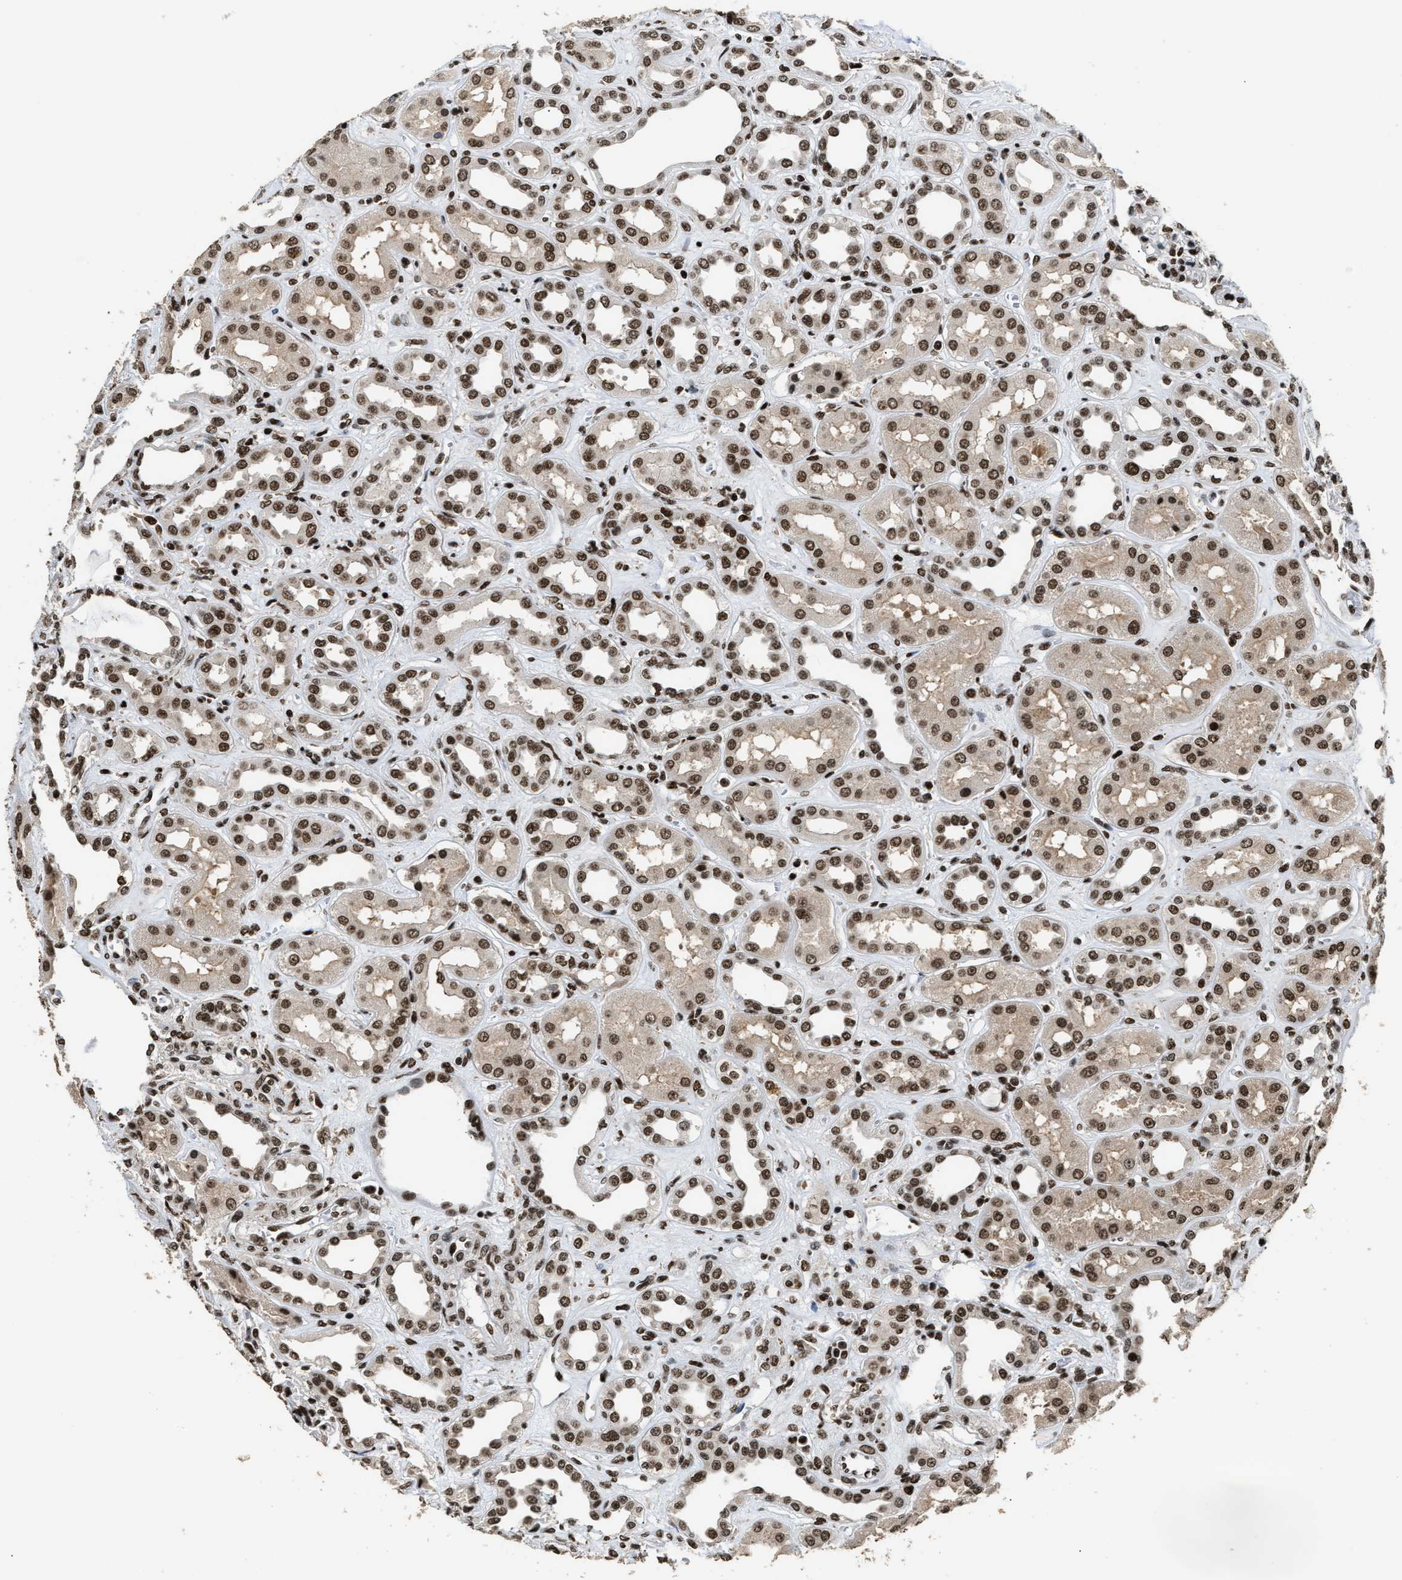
{"staining": {"intensity": "strong", "quantity": ">75%", "location": "cytoplasmic/membranous,nuclear"}, "tissue": "kidney", "cell_type": "Cells in tubules", "image_type": "normal", "snomed": [{"axis": "morphology", "description": "Normal tissue, NOS"}, {"axis": "topography", "description": "Kidney"}], "caption": "An immunohistochemistry (IHC) photomicrograph of unremarkable tissue is shown. Protein staining in brown highlights strong cytoplasmic/membranous,nuclear positivity in kidney within cells in tubules. The staining was performed using DAB (3,3'-diaminobenzidine) to visualize the protein expression in brown, while the nuclei were stained in blue with hematoxylin (Magnification: 20x).", "gene": "RAD21", "patient": {"sex": "male", "age": 59}}